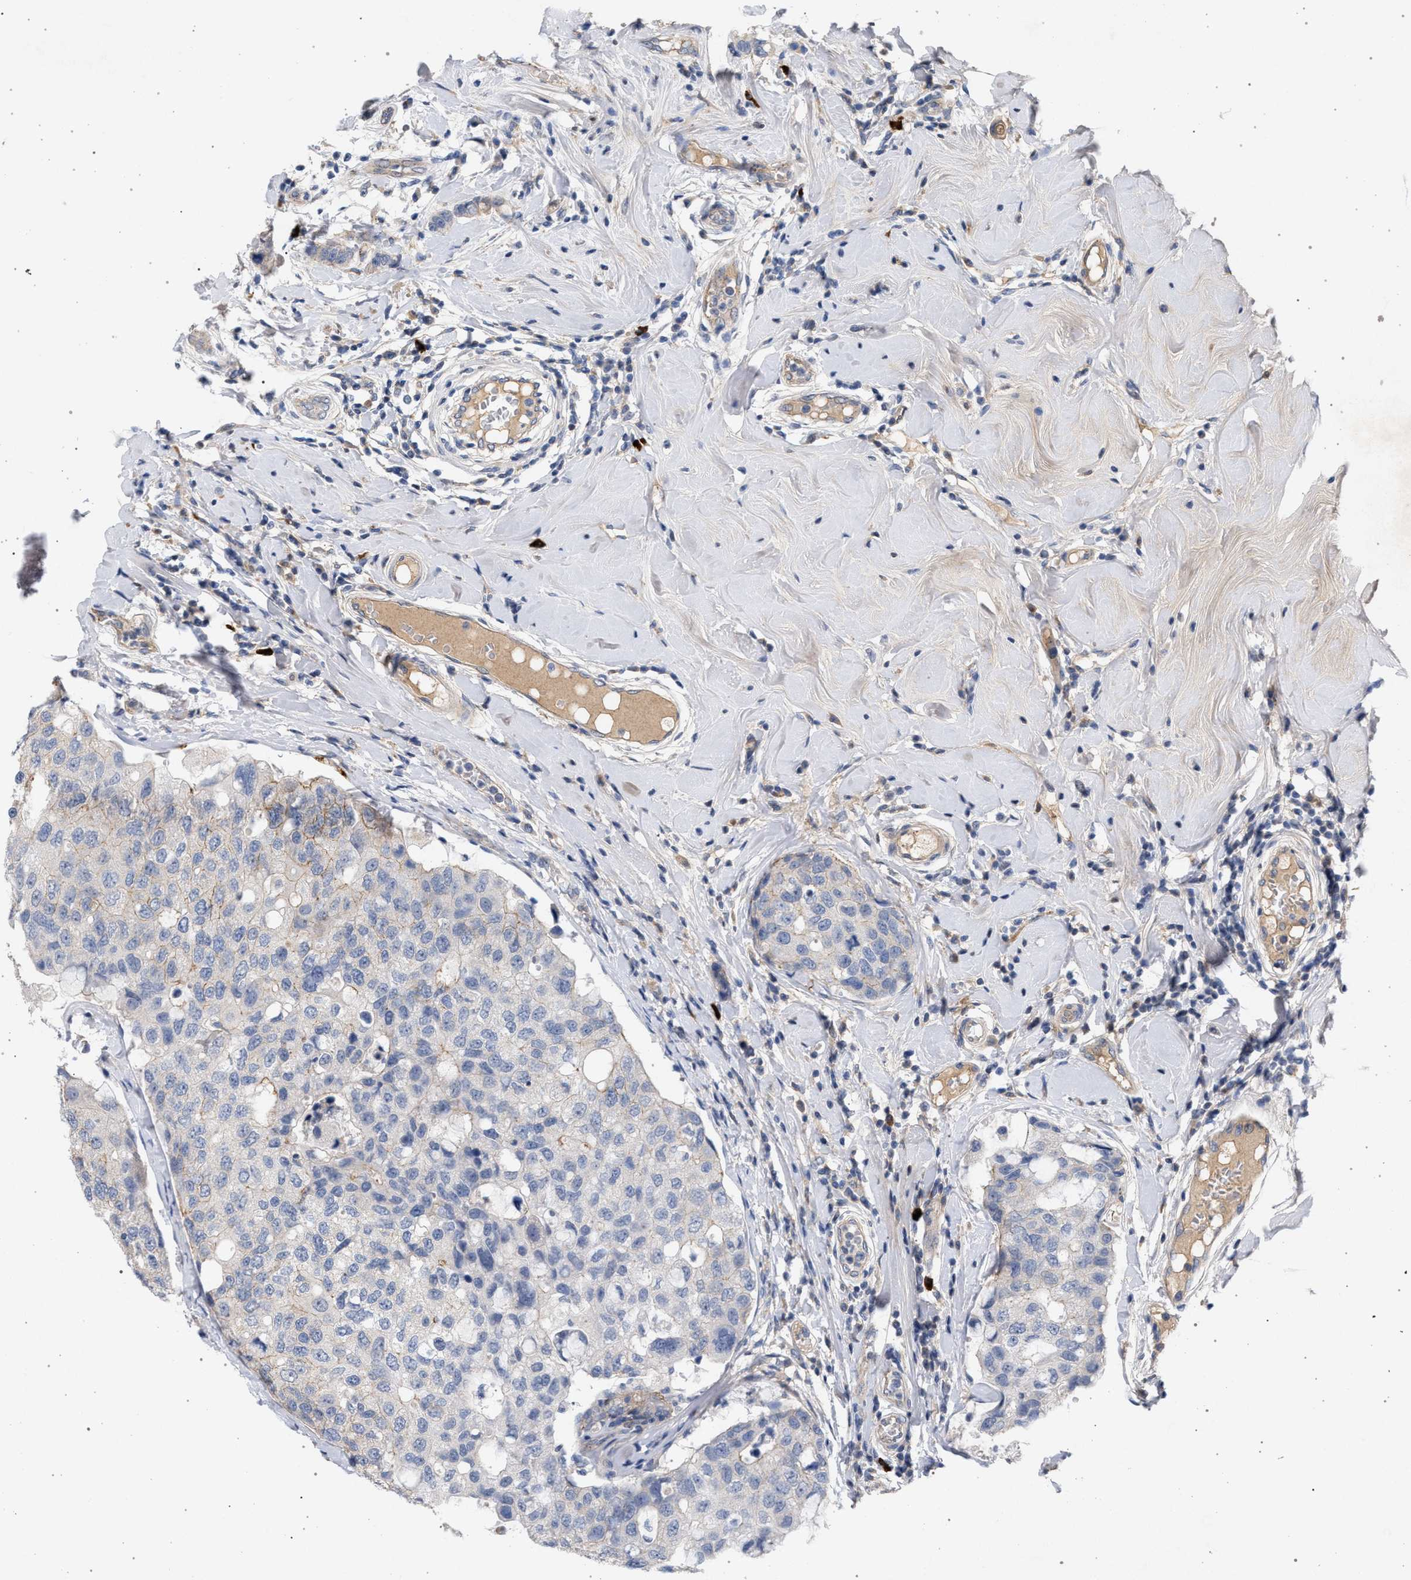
{"staining": {"intensity": "weak", "quantity": "<25%", "location": "cytoplasmic/membranous"}, "tissue": "breast cancer", "cell_type": "Tumor cells", "image_type": "cancer", "snomed": [{"axis": "morphology", "description": "Duct carcinoma"}, {"axis": "topography", "description": "Breast"}], "caption": "Immunohistochemistry (IHC) image of neoplastic tissue: human breast cancer (infiltrating ductal carcinoma) stained with DAB shows no significant protein positivity in tumor cells.", "gene": "MAMDC2", "patient": {"sex": "female", "age": 27}}